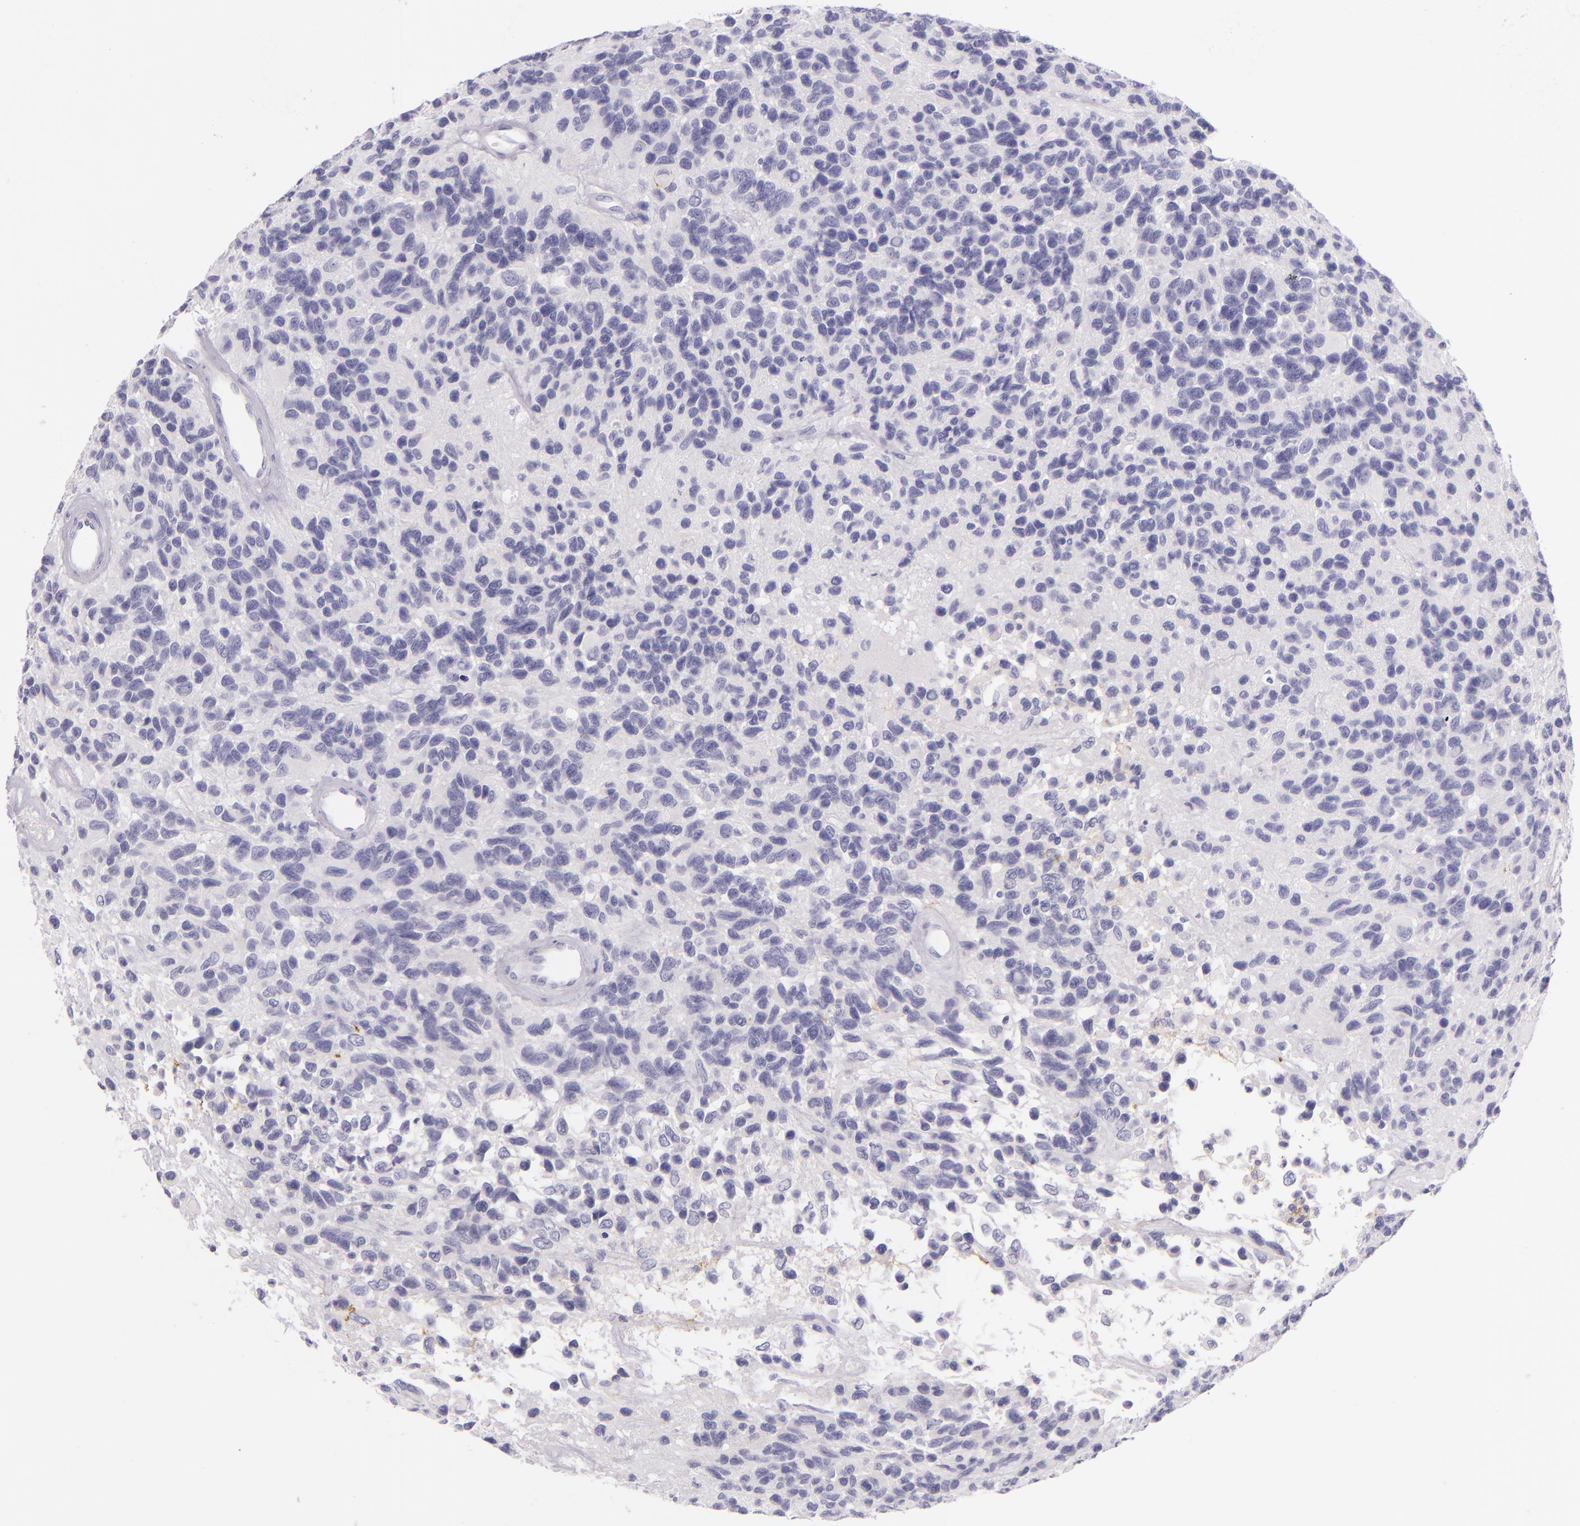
{"staining": {"intensity": "negative", "quantity": "none", "location": "none"}, "tissue": "glioma", "cell_type": "Tumor cells", "image_type": "cancer", "snomed": [{"axis": "morphology", "description": "Glioma, malignant, High grade"}, {"axis": "topography", "description": "Brain"}], "caption": "This is an immunohistochemistry image of malignant high-grade glioma. There is no positivity in tumor cells.", "gene": "ICAM1", "patient": {"sex": "male", "age": 77}}